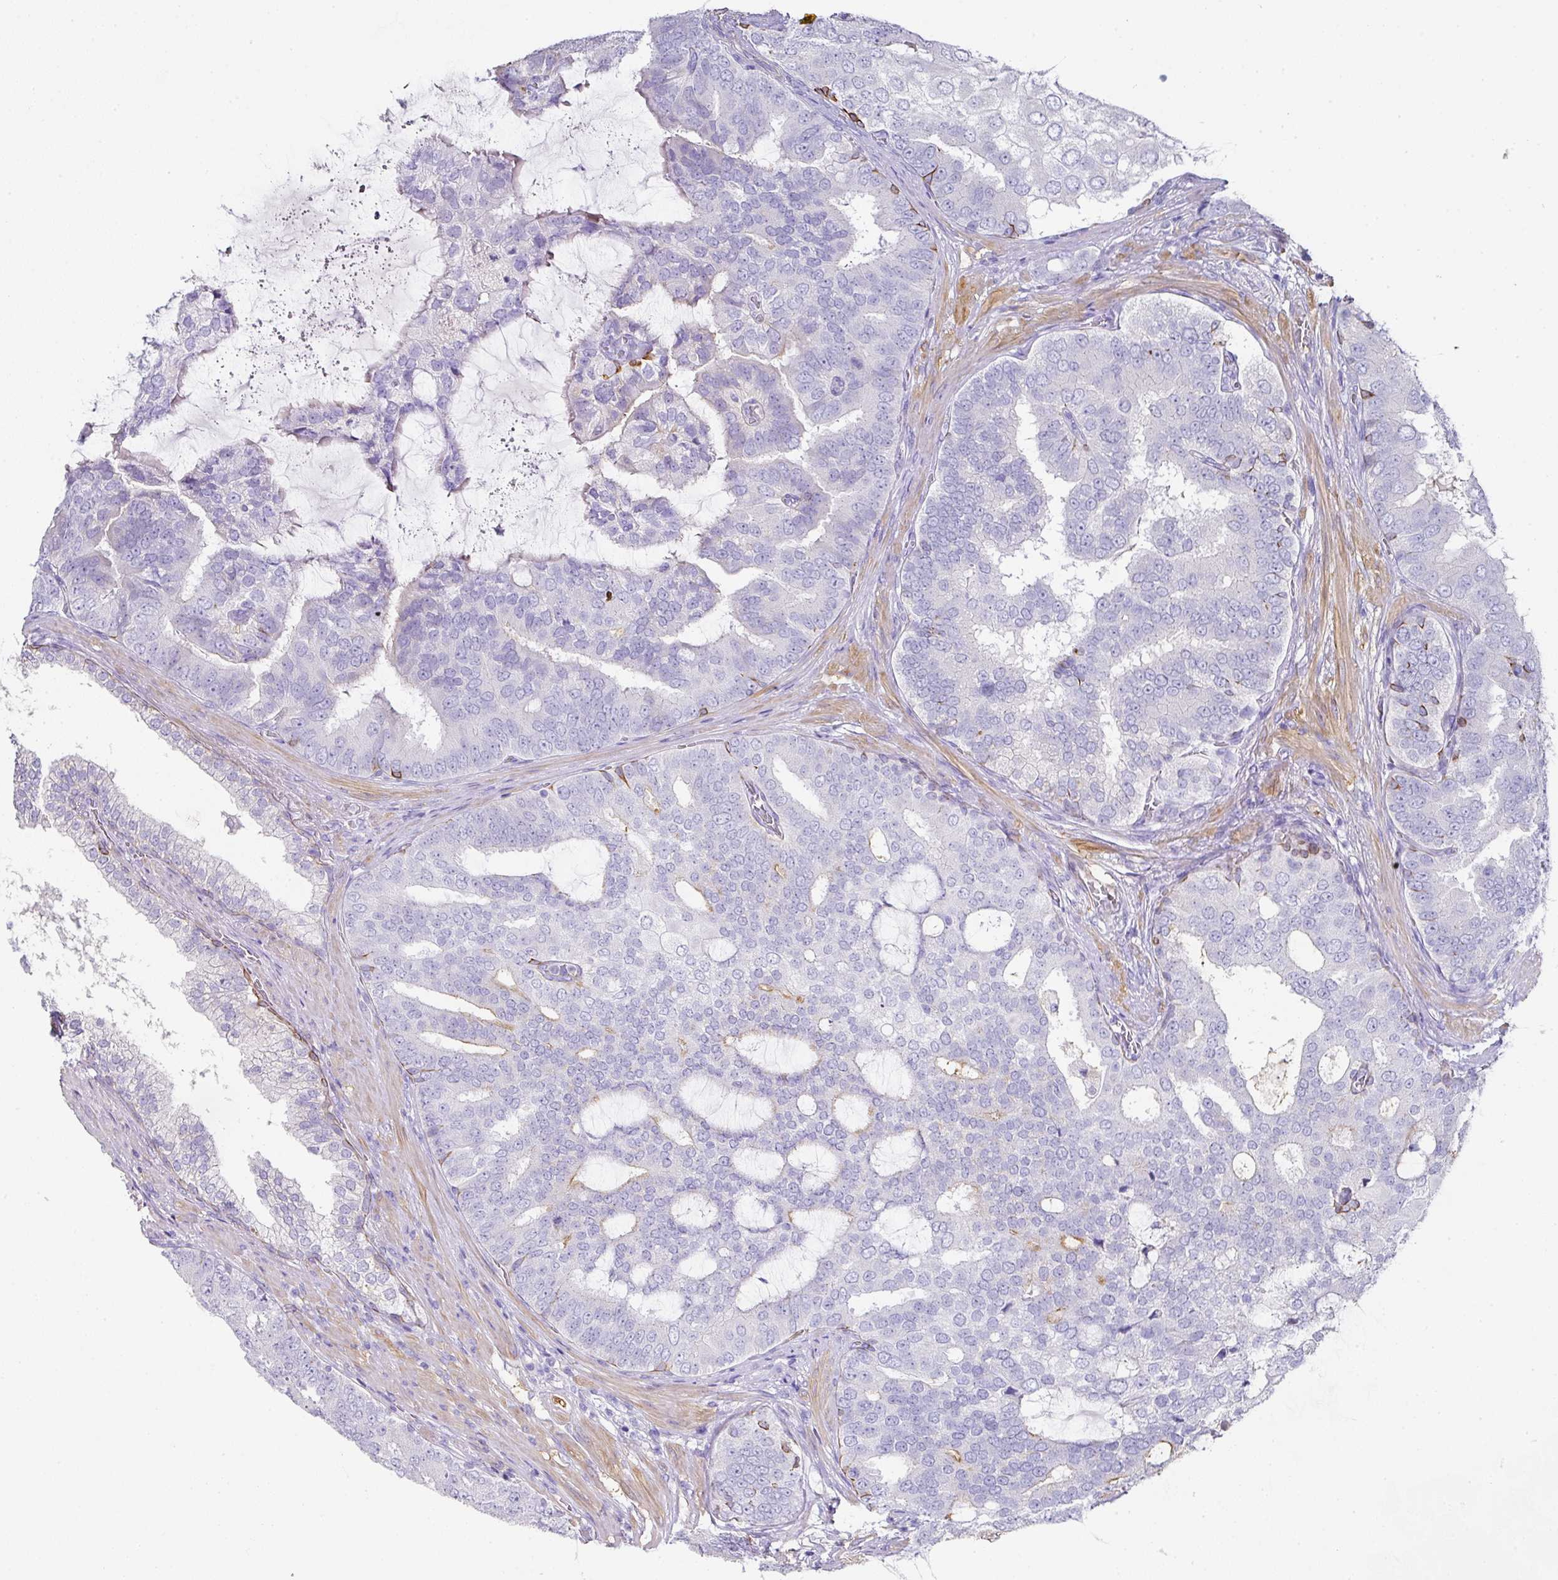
{"staining": {"intensity": "negative", "quantity": "none", "location": "none"}, "tissue": "prostate cancer", "cell_type": "Tumor cells", "image_type": "cancer", "snomed": [{"axis": "morphology", "description": "Adenocarcinoma, High grade"}, {"axis": "topography", "description": "Prostate"}], "caption": "A photomicrograph of adenocarcinoma (high-grade) (prostate) stained for a protein shows no brown staining in tumor cells. Nuclei are stained in blue.", "gene": "TARM1", "patient": {"sex": "male", "age": 55}}